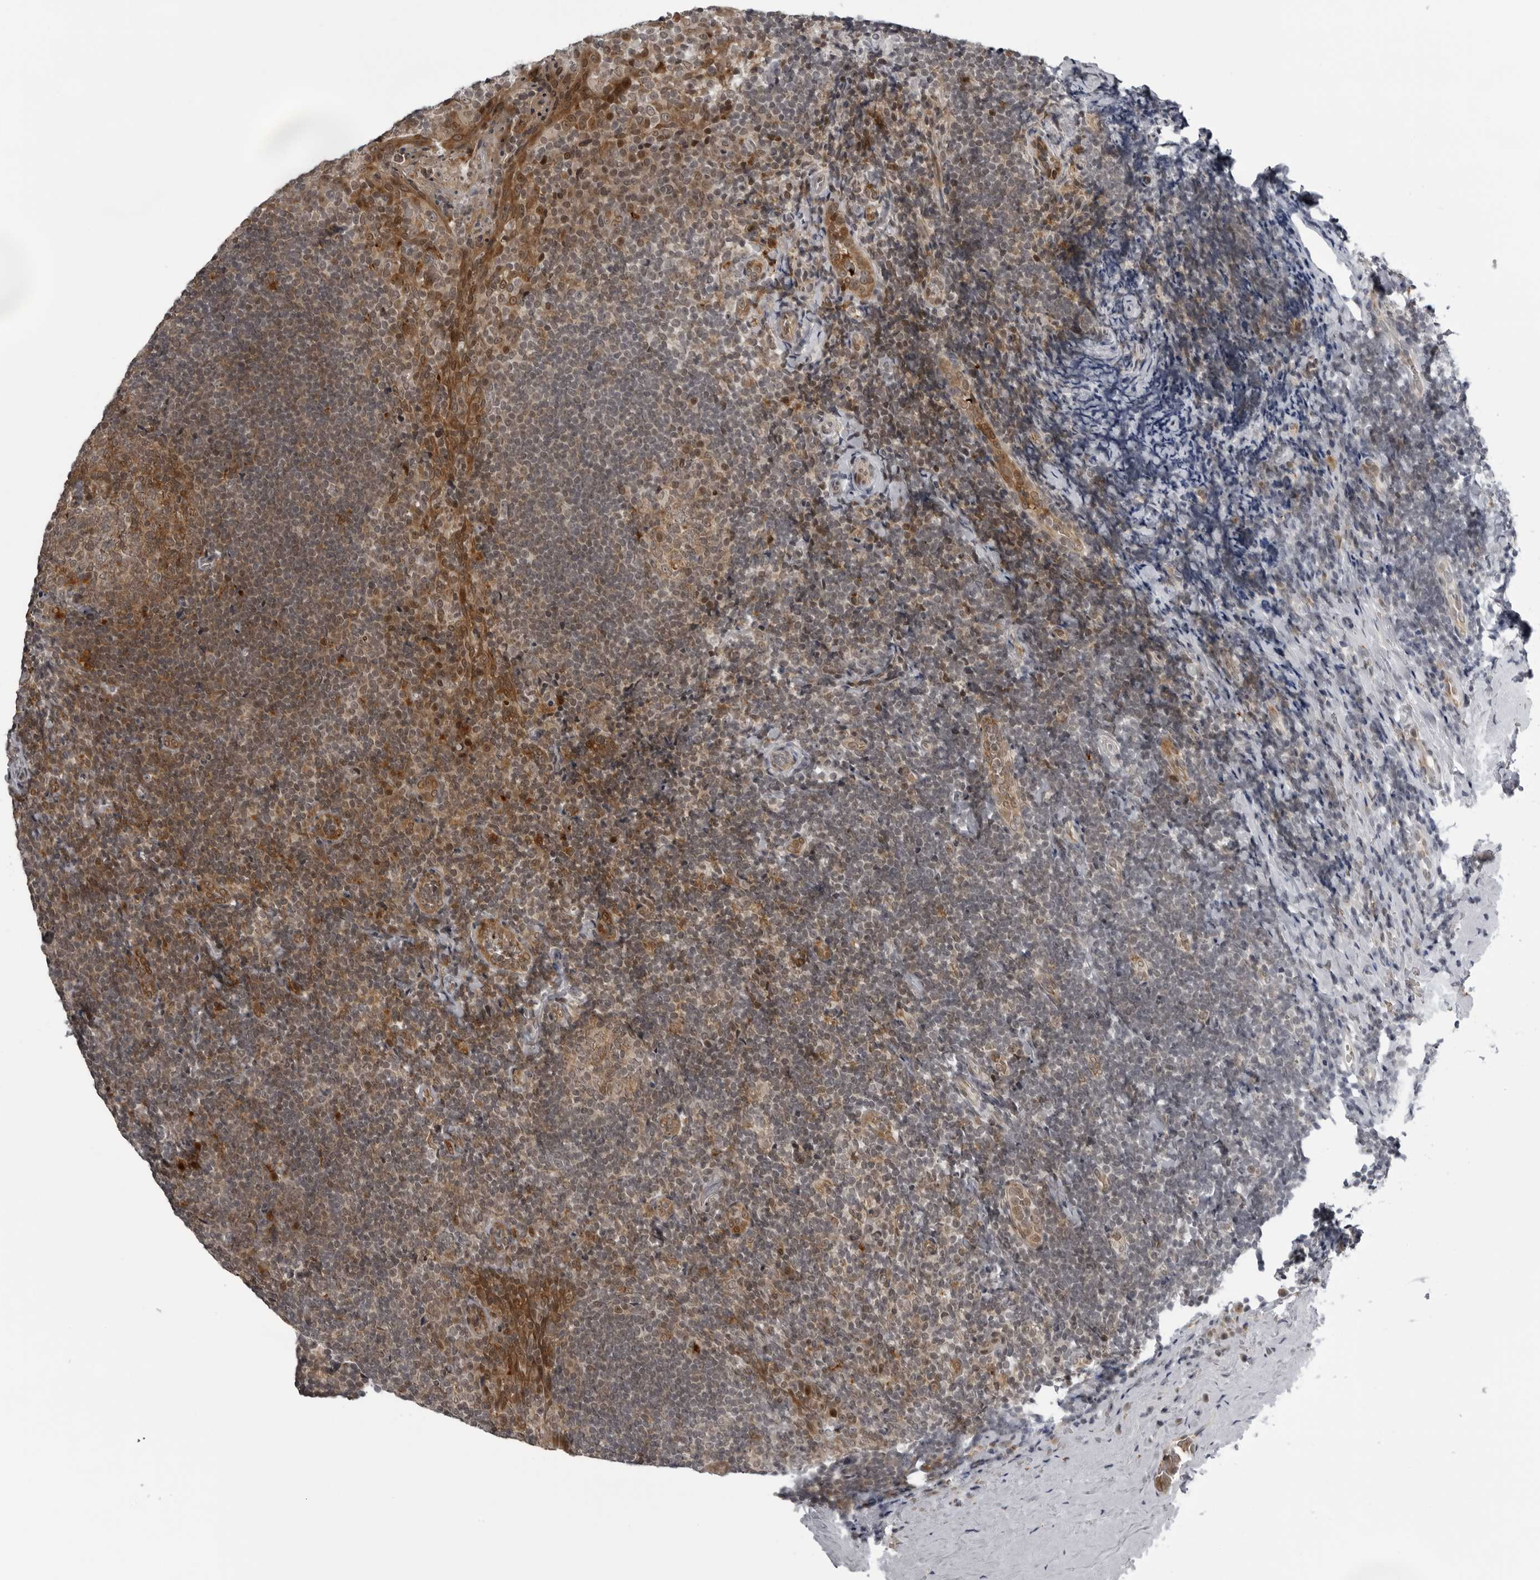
{"staining": {"intensity": "moderate", "quantity": "<25%", "location": "cytoplasmic/membranous"}, "tissue": "tonsil", "cell_type": "Germinal center cells", "image_type": "normal", "snomed": [{"axis": "morphology", "description": "Normal tissue, NOS"}, {"axis": "topography", "description": "Tonsil"}], "caption": "The photomicrograph demonstrates immunohistochemical staining of normal tonsil. There is moderate cytoplasmic/membranous staining is present in approximately <25% of germinal center cells.", "gene": "THOP1", "patient": {"sex": "male", "age": 27}}